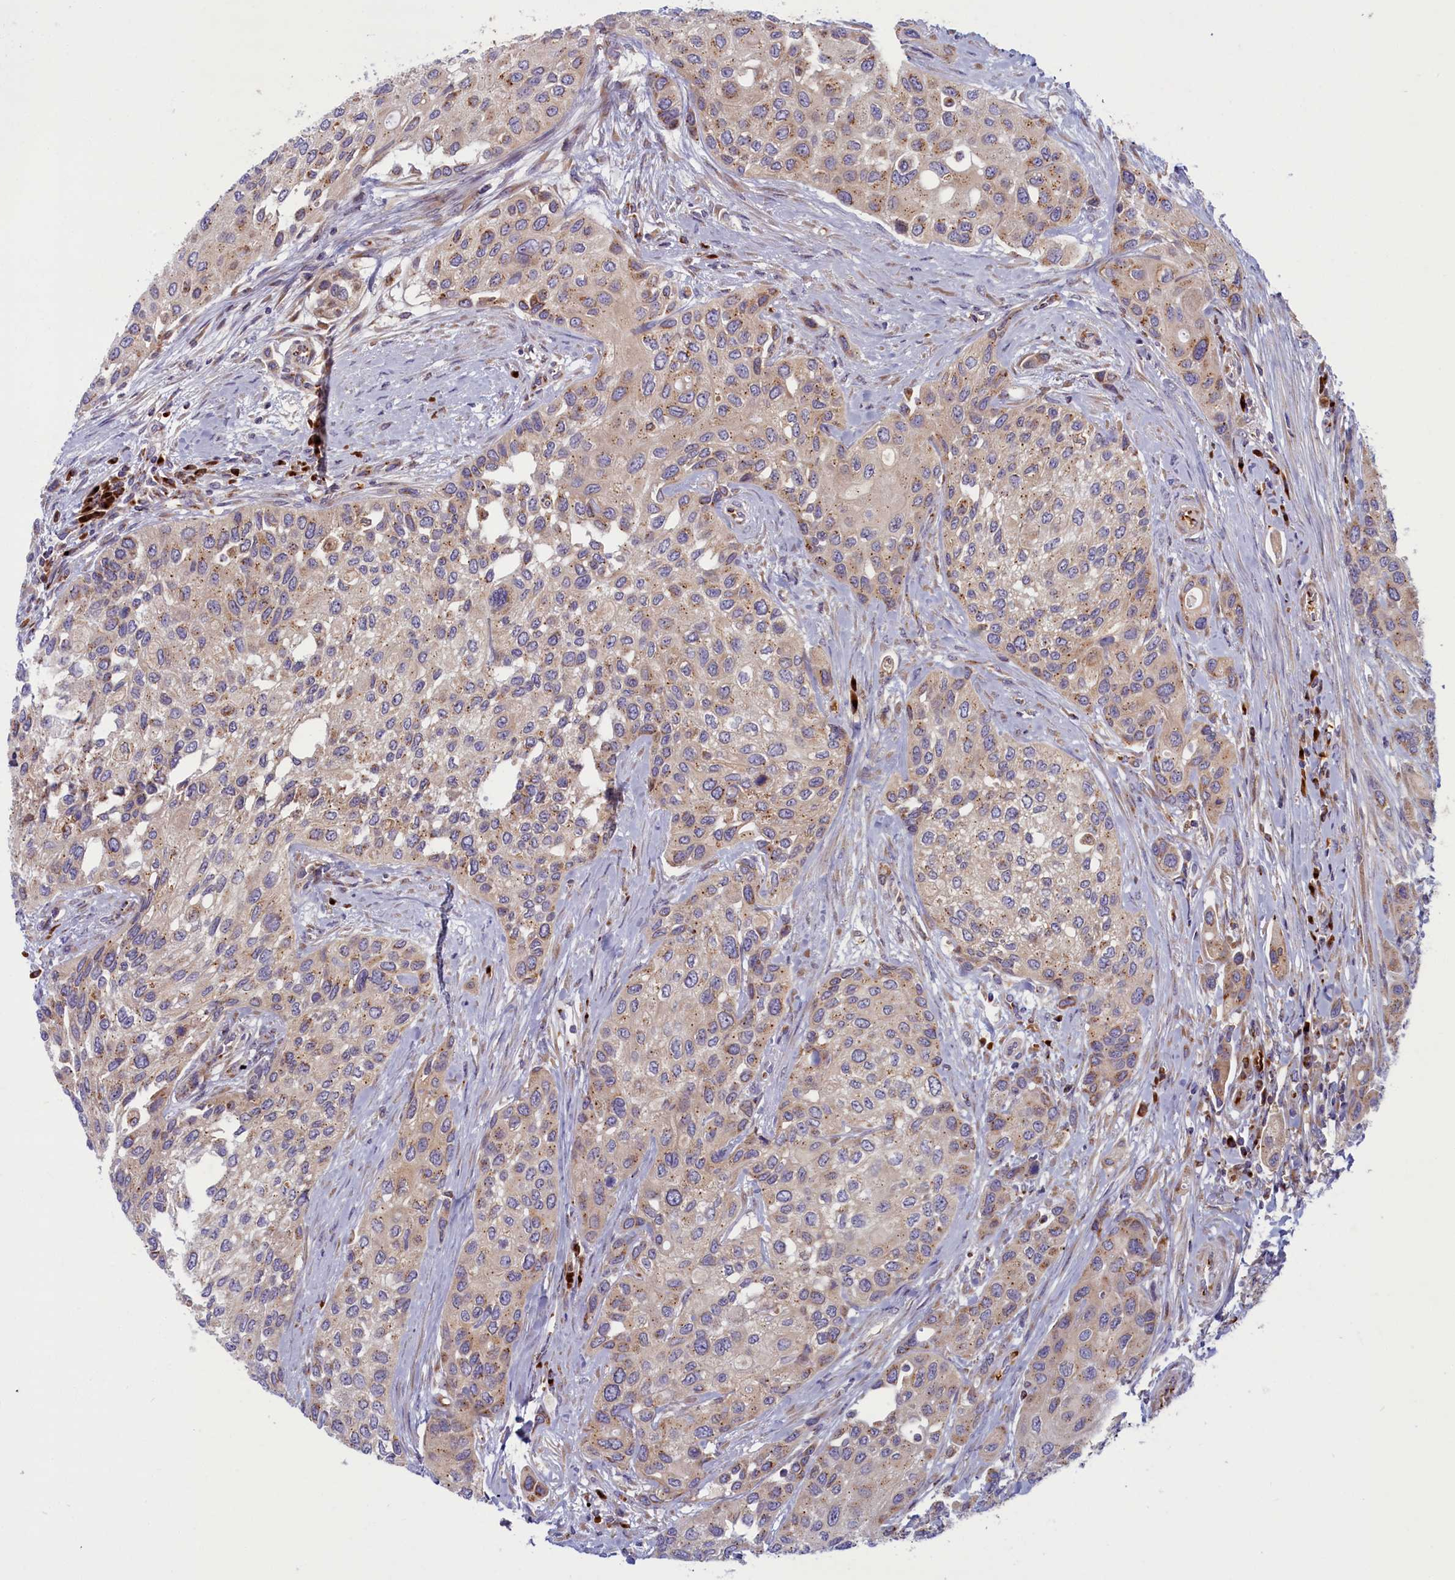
{"staining": {"intensity": "weak", "quantity": "25%-75%", "location": "cytoplasmic/membranous"}, "tissue": "urothelial cancer", "cell_type": "Tumor cells", "image_type": "cancer", "snomed": [{"axis": "morphology", "description": "Normal tissue, NOS"}, {"axis": "morphology", "description": "Urothelial carcinoma, High grade"}, {"axis": "topography", "description": "Vascular tissue"}, {"axis": "topography", "description": "Urinary bladder"}], "caption": "High-power microscopy captured an IHC micrograph of high-grade urothelial carcinoma, revealing weak cytoplasmic/membranous expression in approximately 25%-75% of tumor cells. The staining was performed using DAB (3,3'-diaminobenzidine), with brown indicating positive protein expression. Nuclei are stained blue with hematoxylin.", "gene": "BLVRB", "patient": {"sex": "female", "age": 56}}